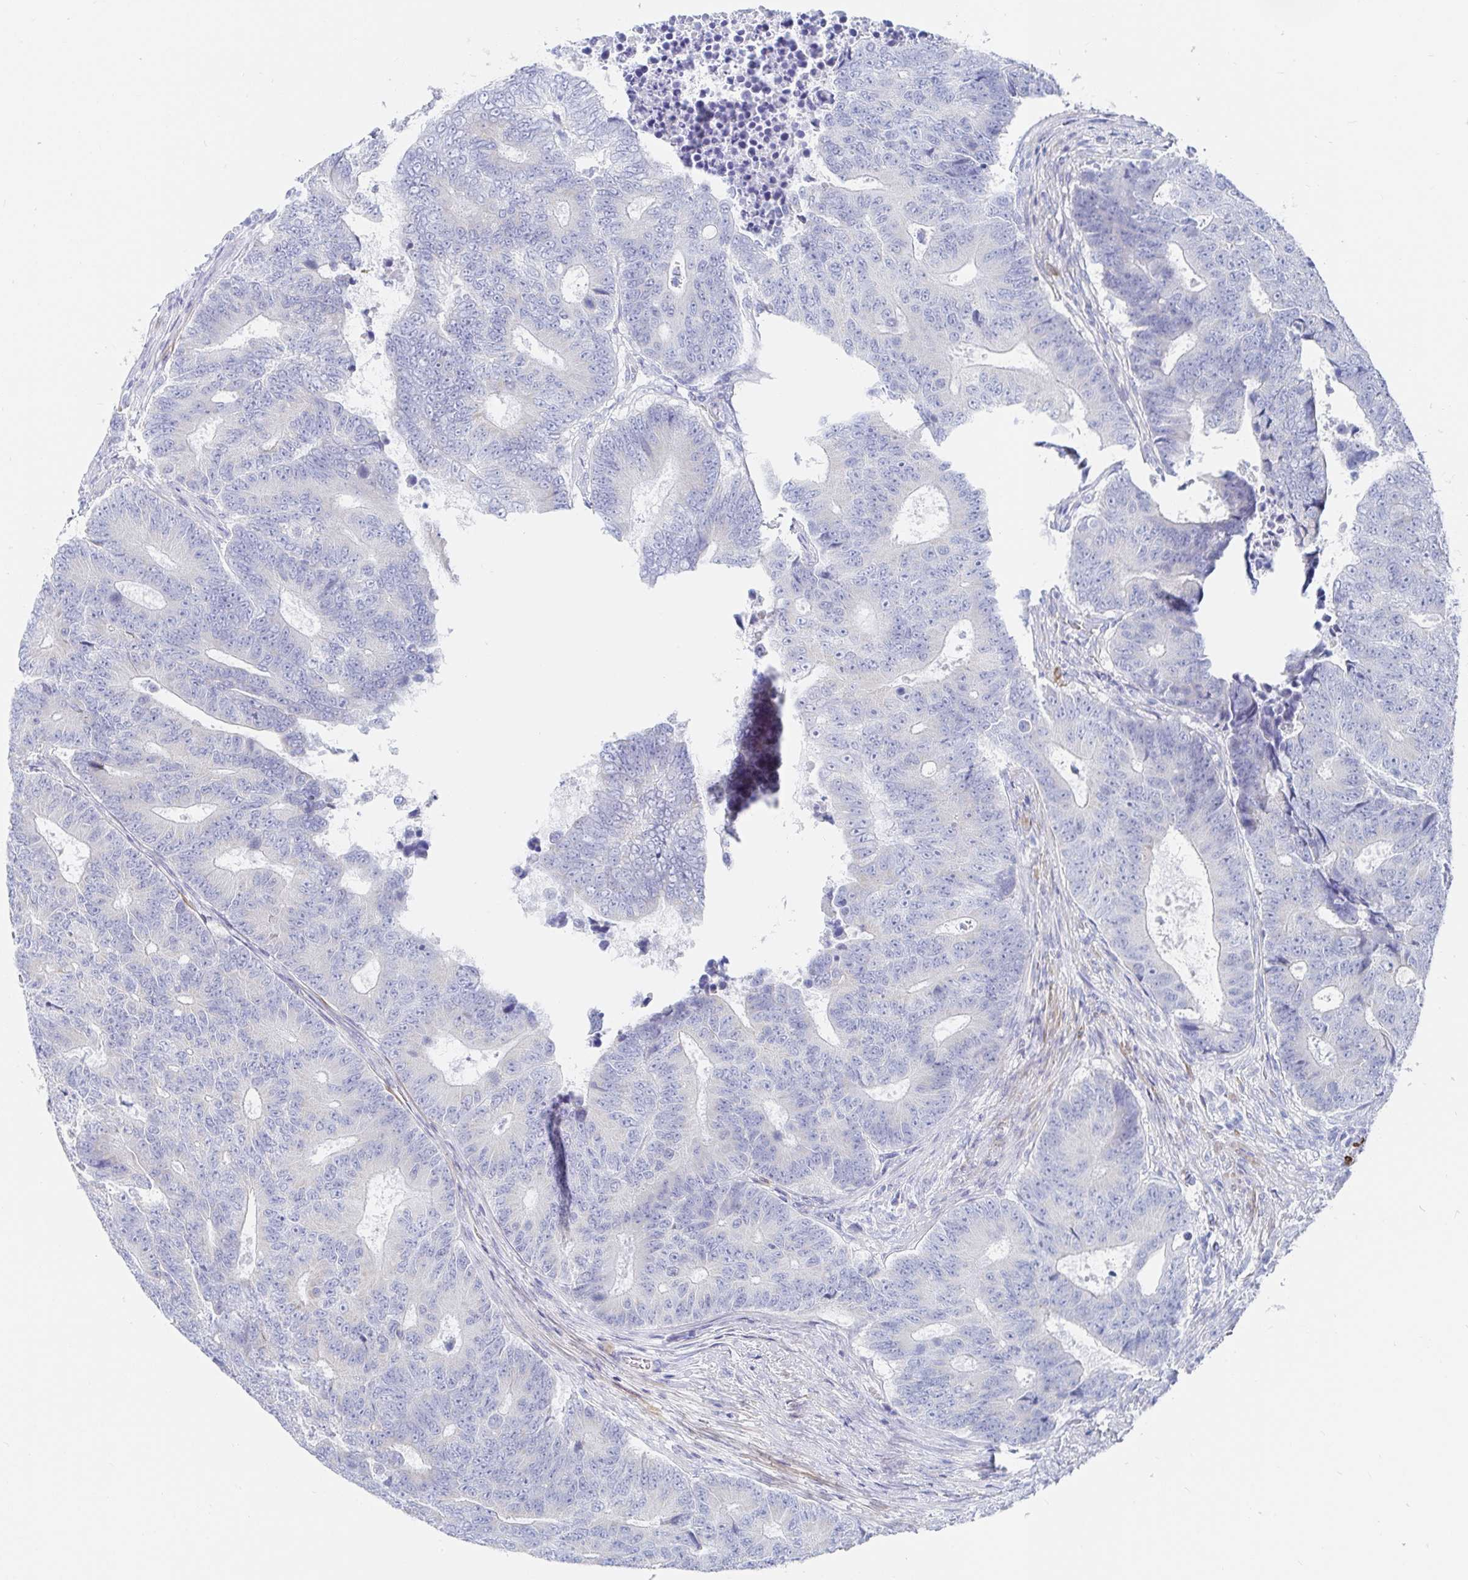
{"staining": {"intensity": "negative", "quantity": "none", "location": "none"}, "tissue": "colorectal cancer", "cell_type": "Tumor cells", "image_type": "cancer", "snomed": [{"axis": "morphology", "description": "Adenocarcinoma, NOS"}, {"axis": "topography", "description": "Colon"}], "caption": "IHC micrograph of neoplastic tissue: colorectal cancer stained with DAB (3,3'-diaminobenzidine) demonstrates no significant protein staining in tumor cells.", "gene": "PACSIN1", "patient": {"sex": "female", "age": 48}}